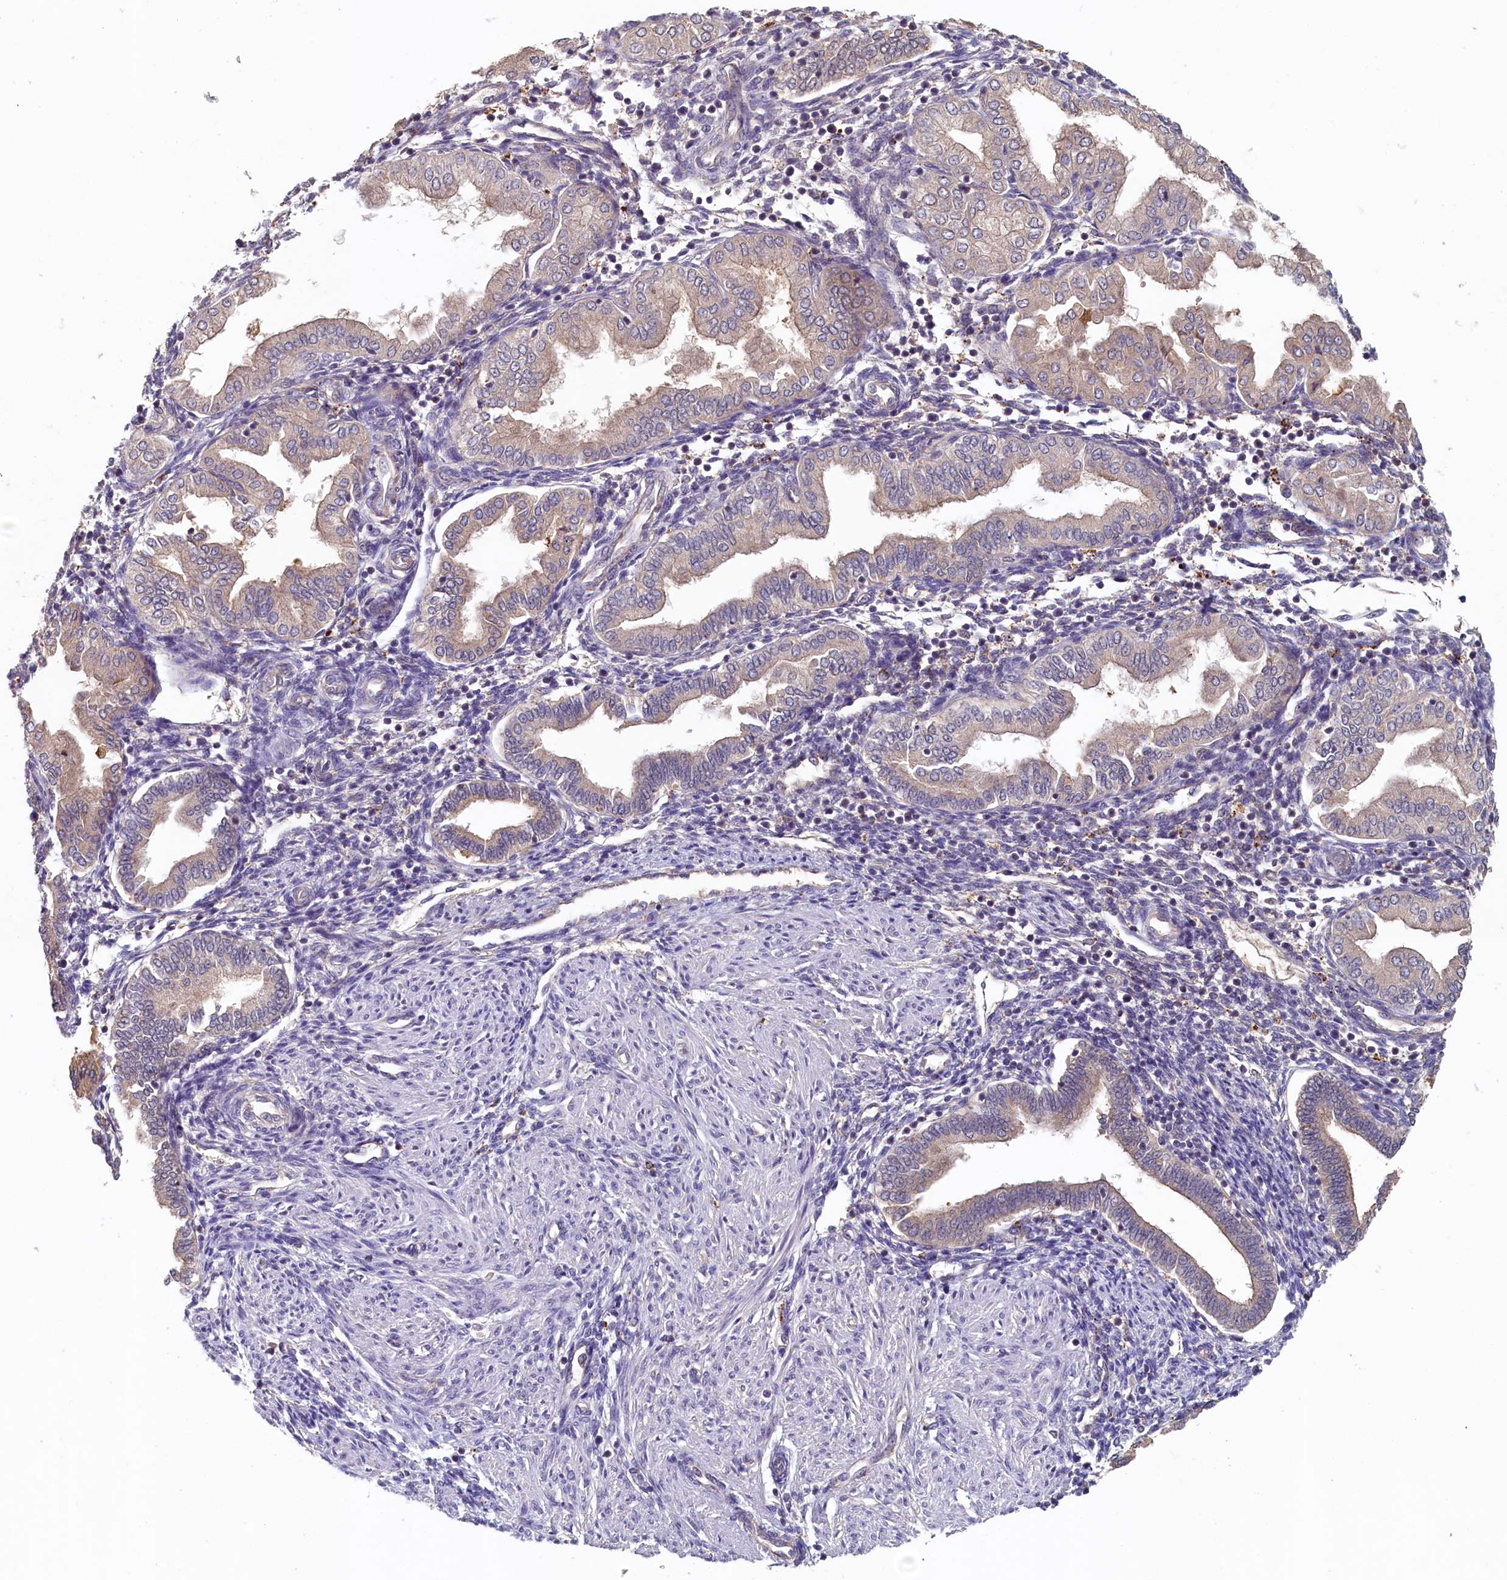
{"staining": {"intensity": "negative", "quantity": "none", "location": "none"}, "tissue": "endometrium", "cell_type": "Cells in endometrial stroma", "image_type": "normal", "snomed": [{"axis": "morphology", "description": "Normal tissue, NOS"}, {"axis": "topography", "description": "Endometrium"}], "caption": "A high-resolution micrograph shows immunohistochemistry staining of normal endometrium, which demonstrates no significant expression in cells in endometrial stroma. (Stains: DAB immunohistochemistry (IHC) with hematoxylin counter stain, Microscopy: brightfield microscopy at high magnification).", "gene": "NUBP2", "patient": {"sex": "female", "age": 53}}